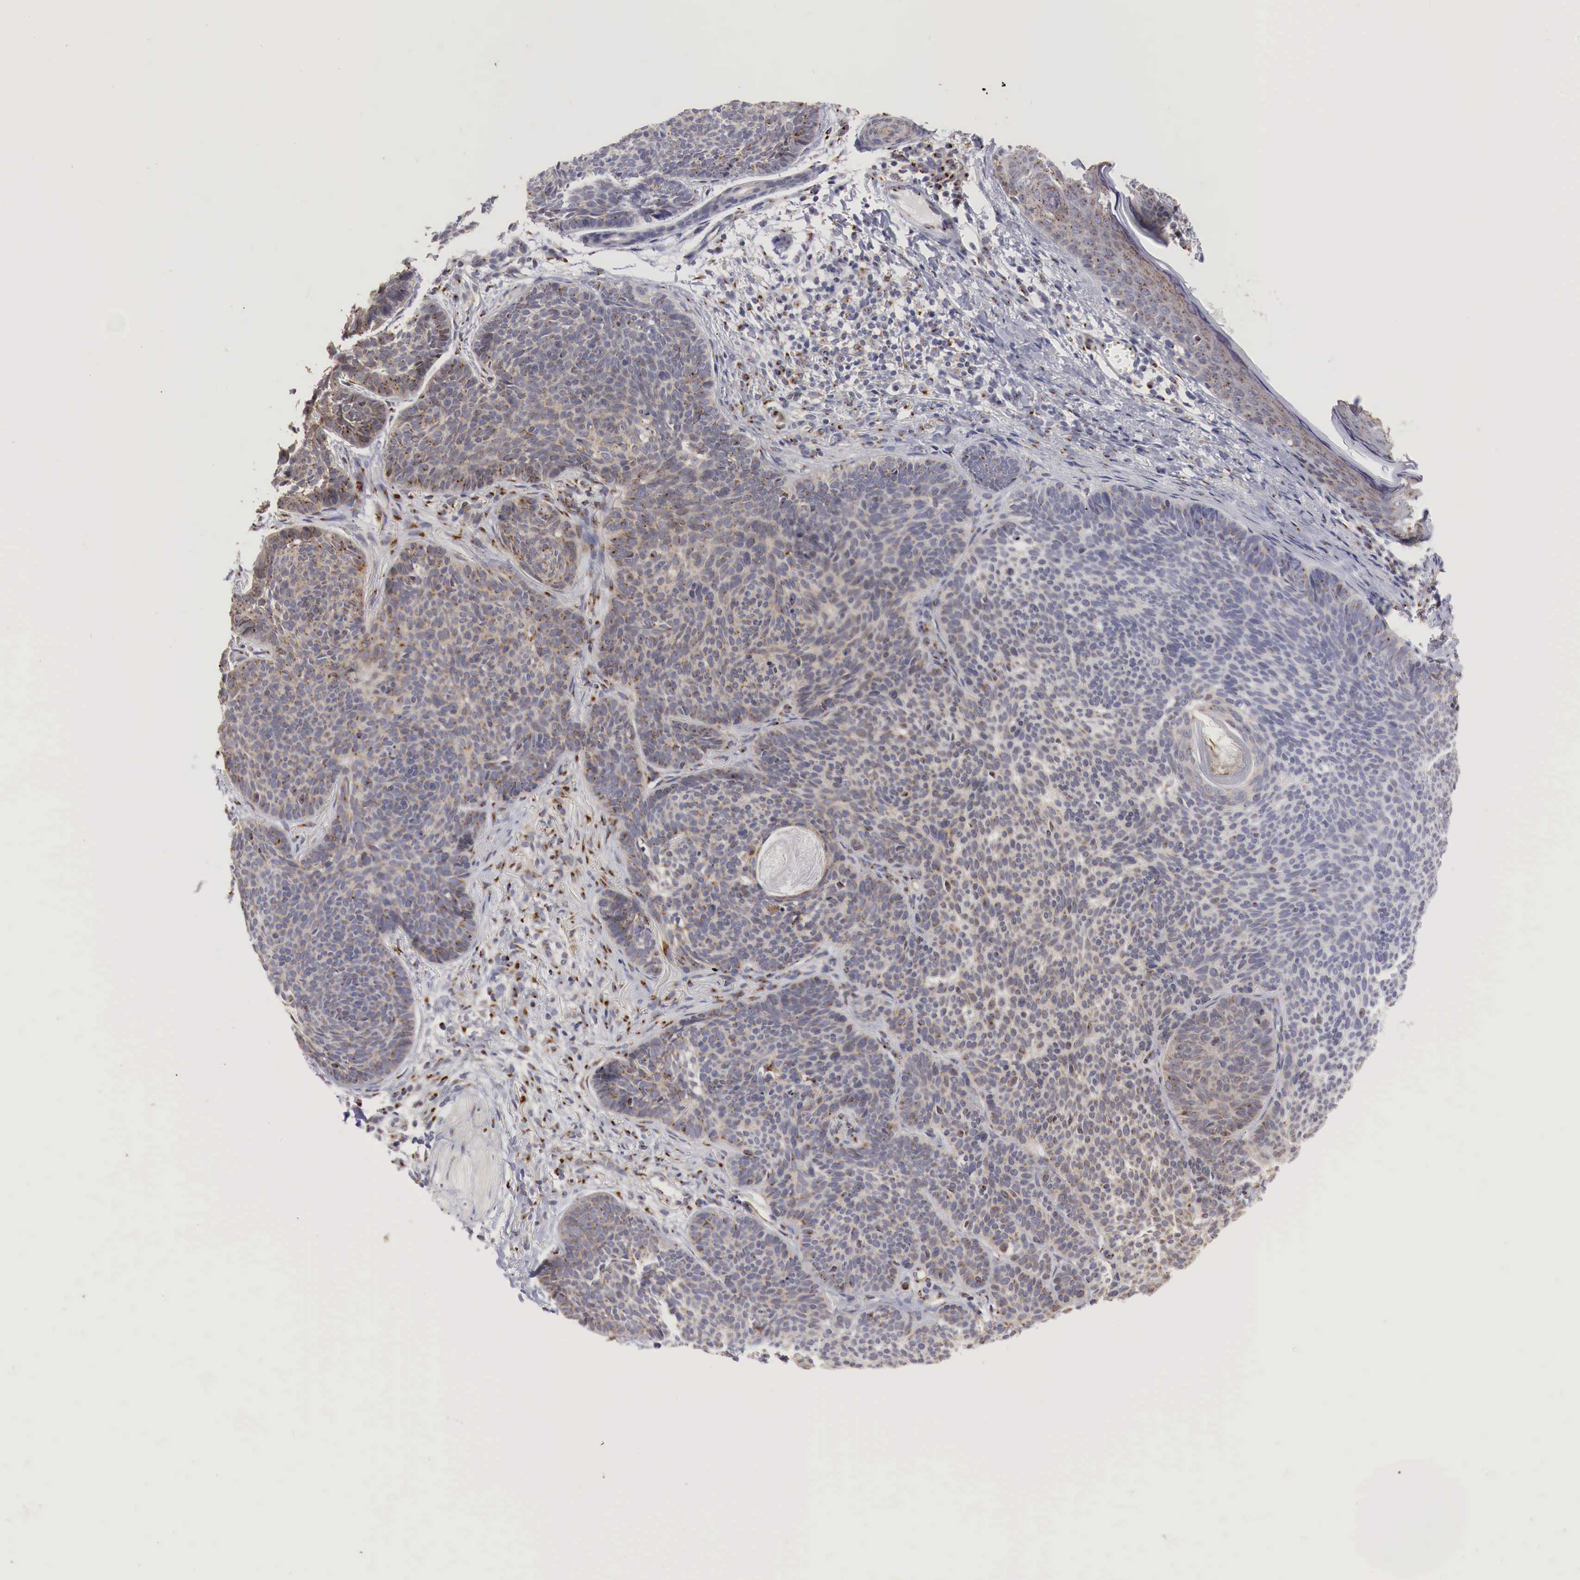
{"staining": {"intensity": "moderate", "quantity": ">75%", "location": "cytoplasmic/membranous"}, "tissue": "skin cancer", "cell_type": "Tumor cells", "image_type": "cancer", "snomed": [{"axis": "morphology", "description": "Basal cell carcinoma"}, {"axis": "topography", "description": "Skin"}], "caption": "Immunohistochemistry image of skin basal cell carcinoma stained for a protein (brown), which demonstrates medium levels of moderate cytoplasmic/membranous expression in about >75% of tumor cells.", "gene": "SYAP1", "patient": {"sex": "female", "age": 62}}